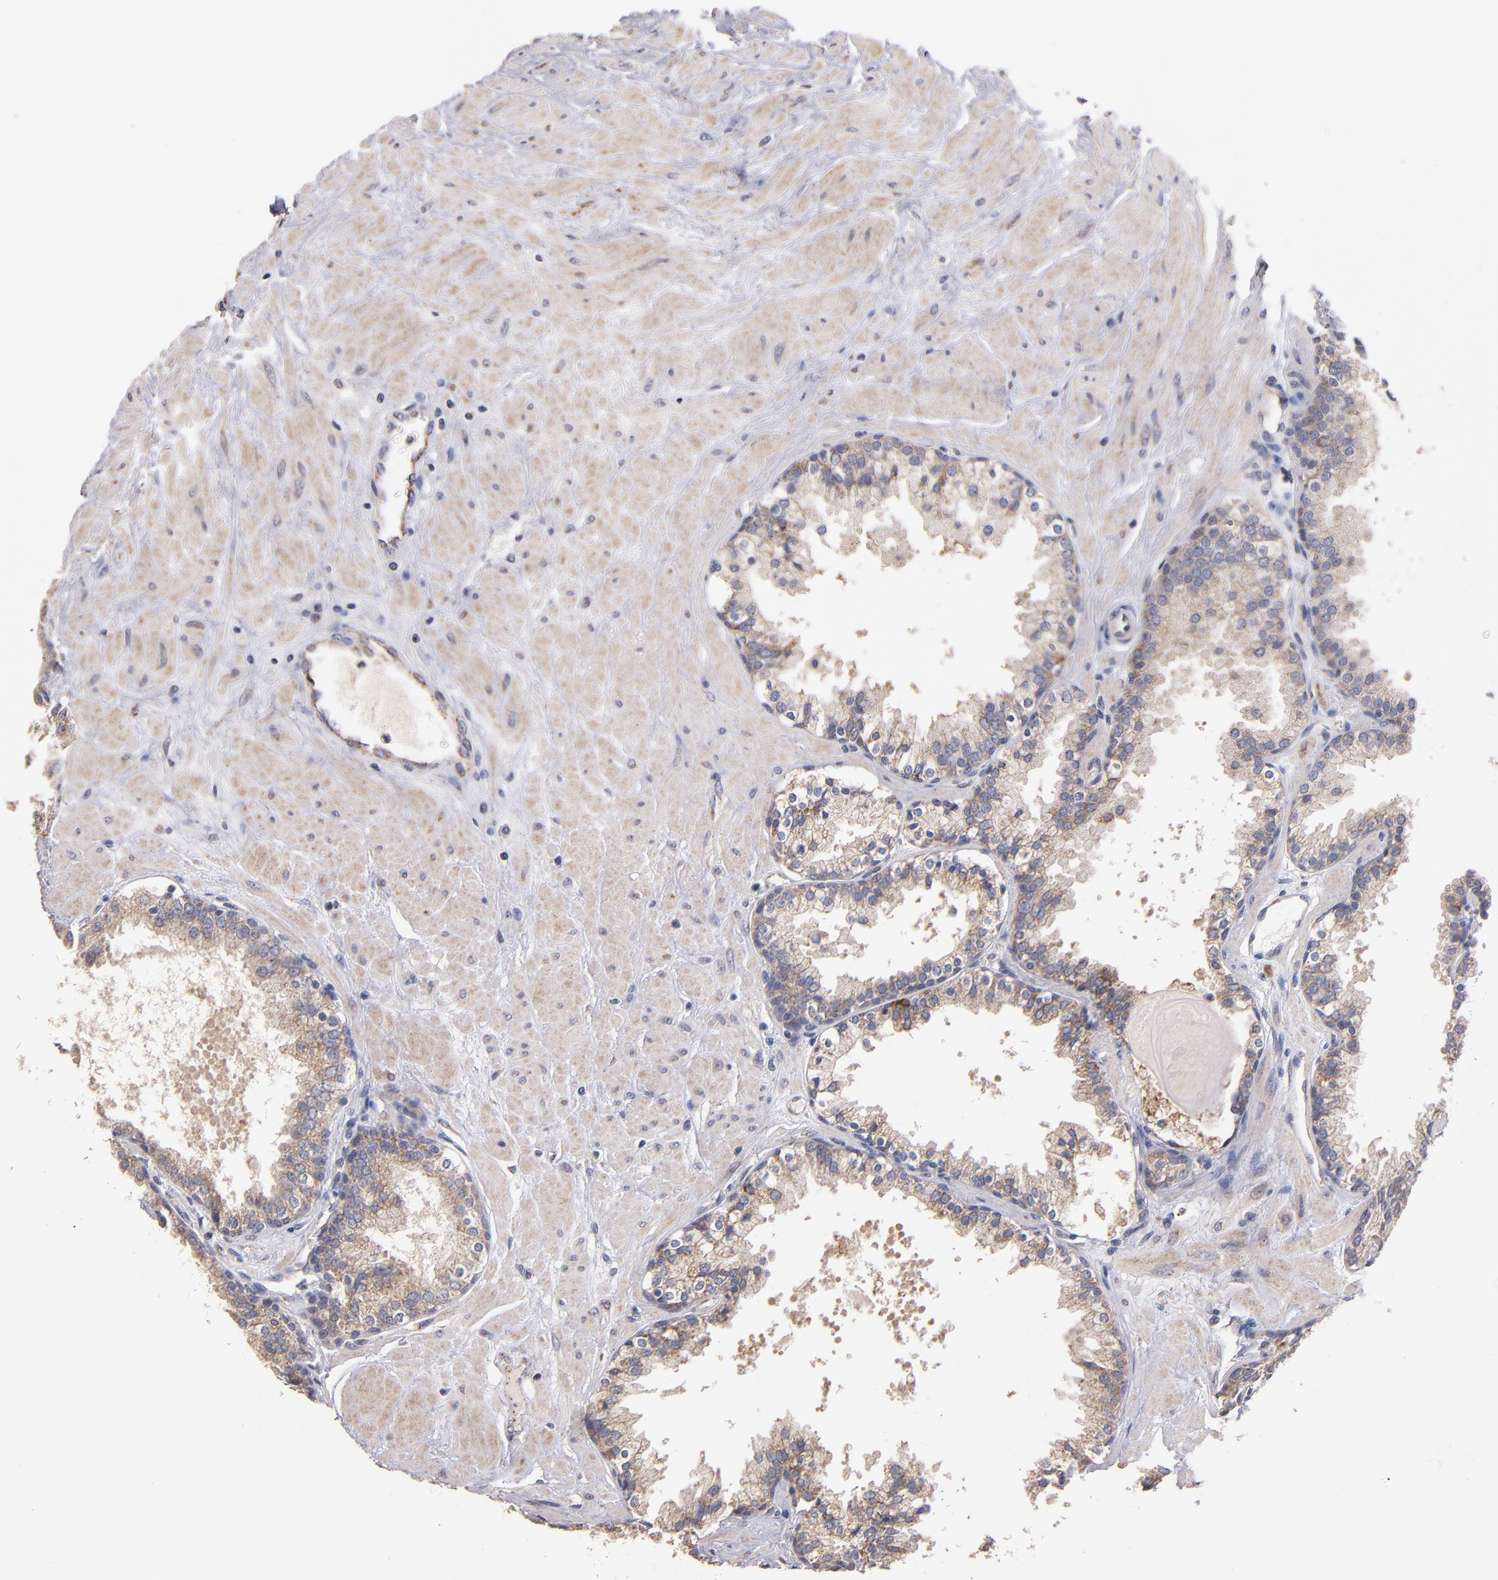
{"staining": {"intensity": "moderate", "quantity": "25%-75%", "location": "cytoplasmic/membranous,nuclear"}, "tissue": "prostate", "cell_type": "Glandular cells", "image_type": "normal", "snomed": [{"axis": "morphology", "description": "Normal tissue, NOS"}, {"axis": "topography", "description": "Prostate"}], "caption": "Immunohistochemical staining of normal human prostate demonstrates medium levels of moderate cytoplasmic/membranous,nuclear staining in about 25%-75% of glandular cells.", "gene": "DIABLO", "patient": {"sex": "male", "age": 51}}